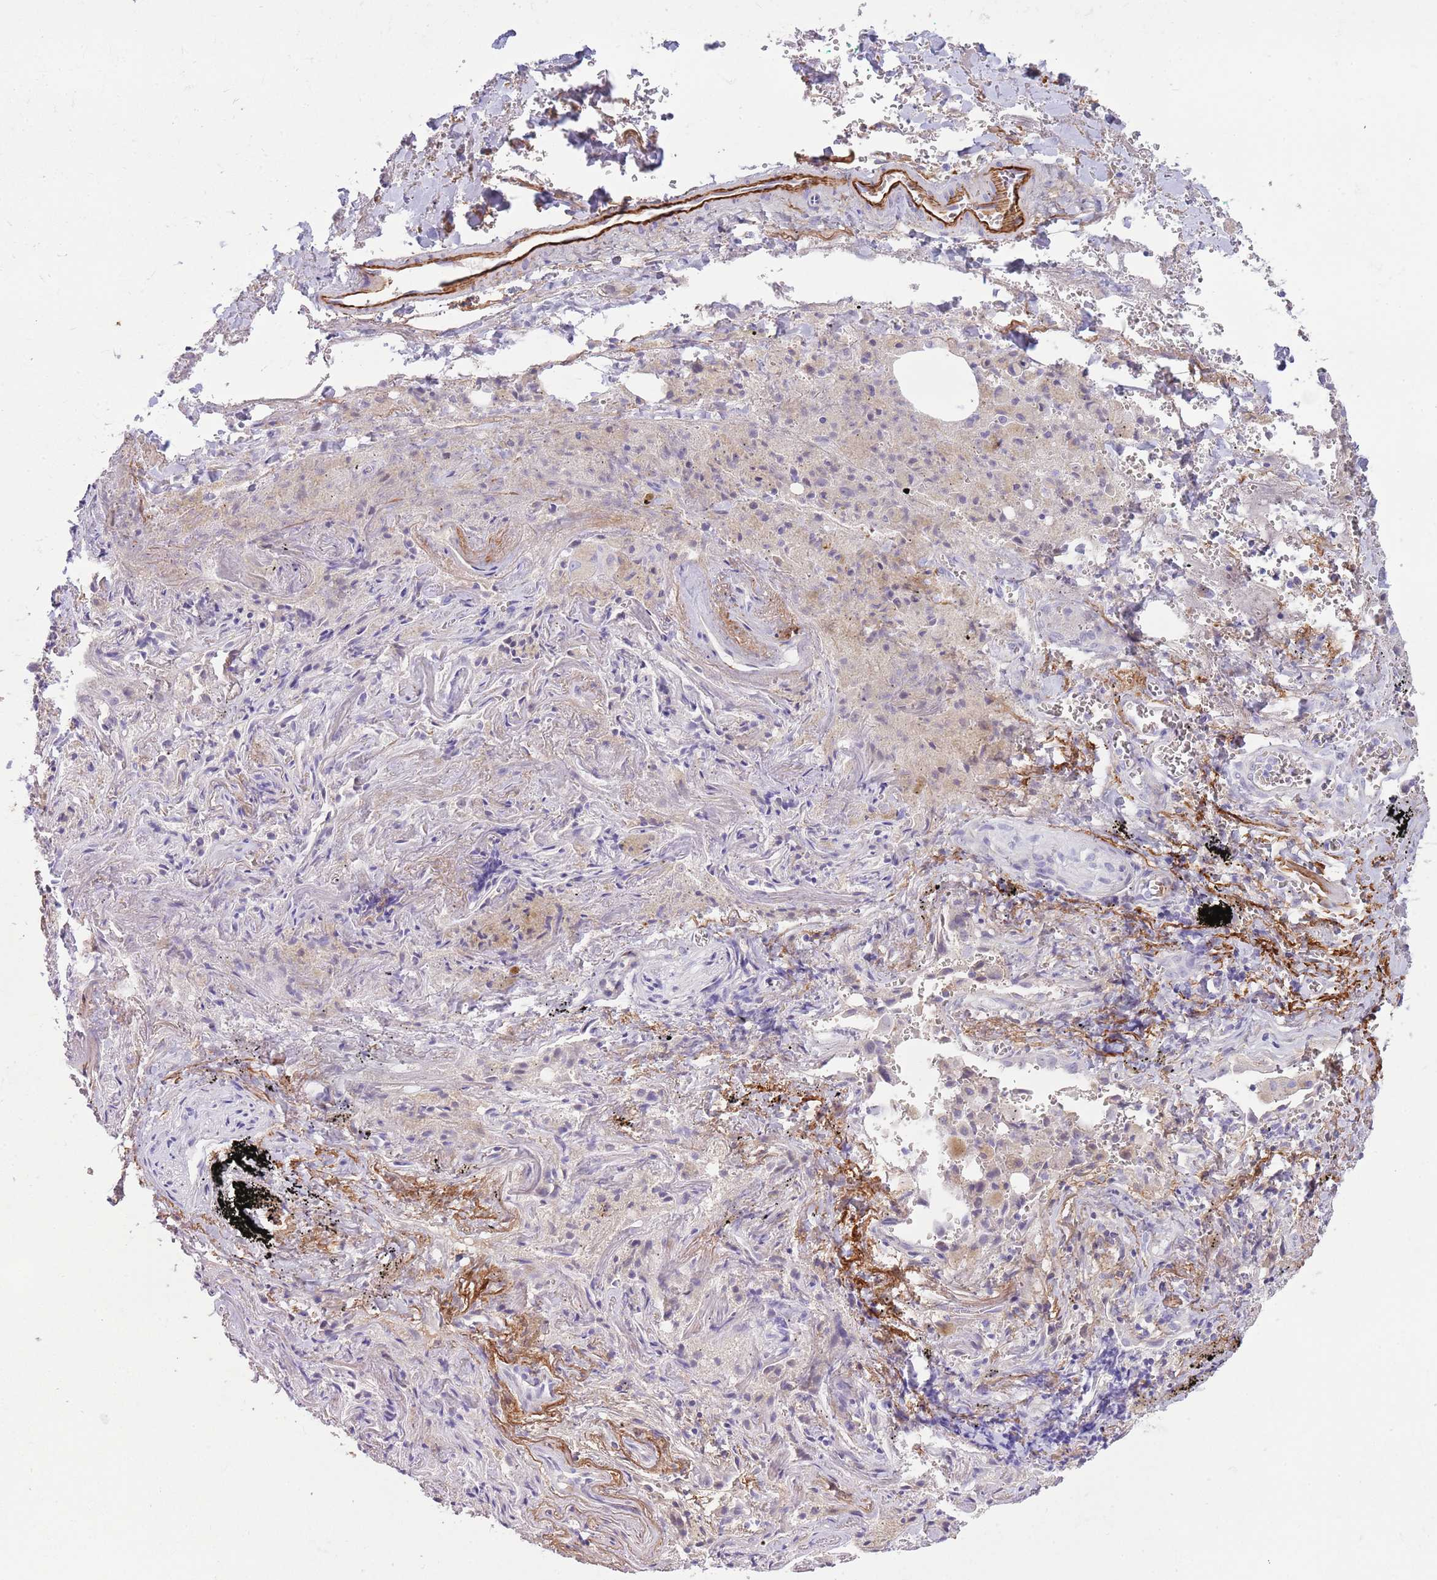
{"staining": {"intensity": "negative", "quantity": "none", "location": "none"}, "tissue": "adipose tissue", "cell_type": "Adipocytes", "image_type": "normal", "snomed": [{"axis": "morphology", "description": "Normal tissue, NOS"}, {"axis": "topography", "description": "Cartilage tissue"}], "caption": "Micrograph shows no significant protein expression in adipocytes of normal adipose tissue. (DAB immunohistochemistry (IHC) with hematoxylin counter stain).", "gene": "LEPROTL1", "patient": {"sex": "male", "age": 66}}